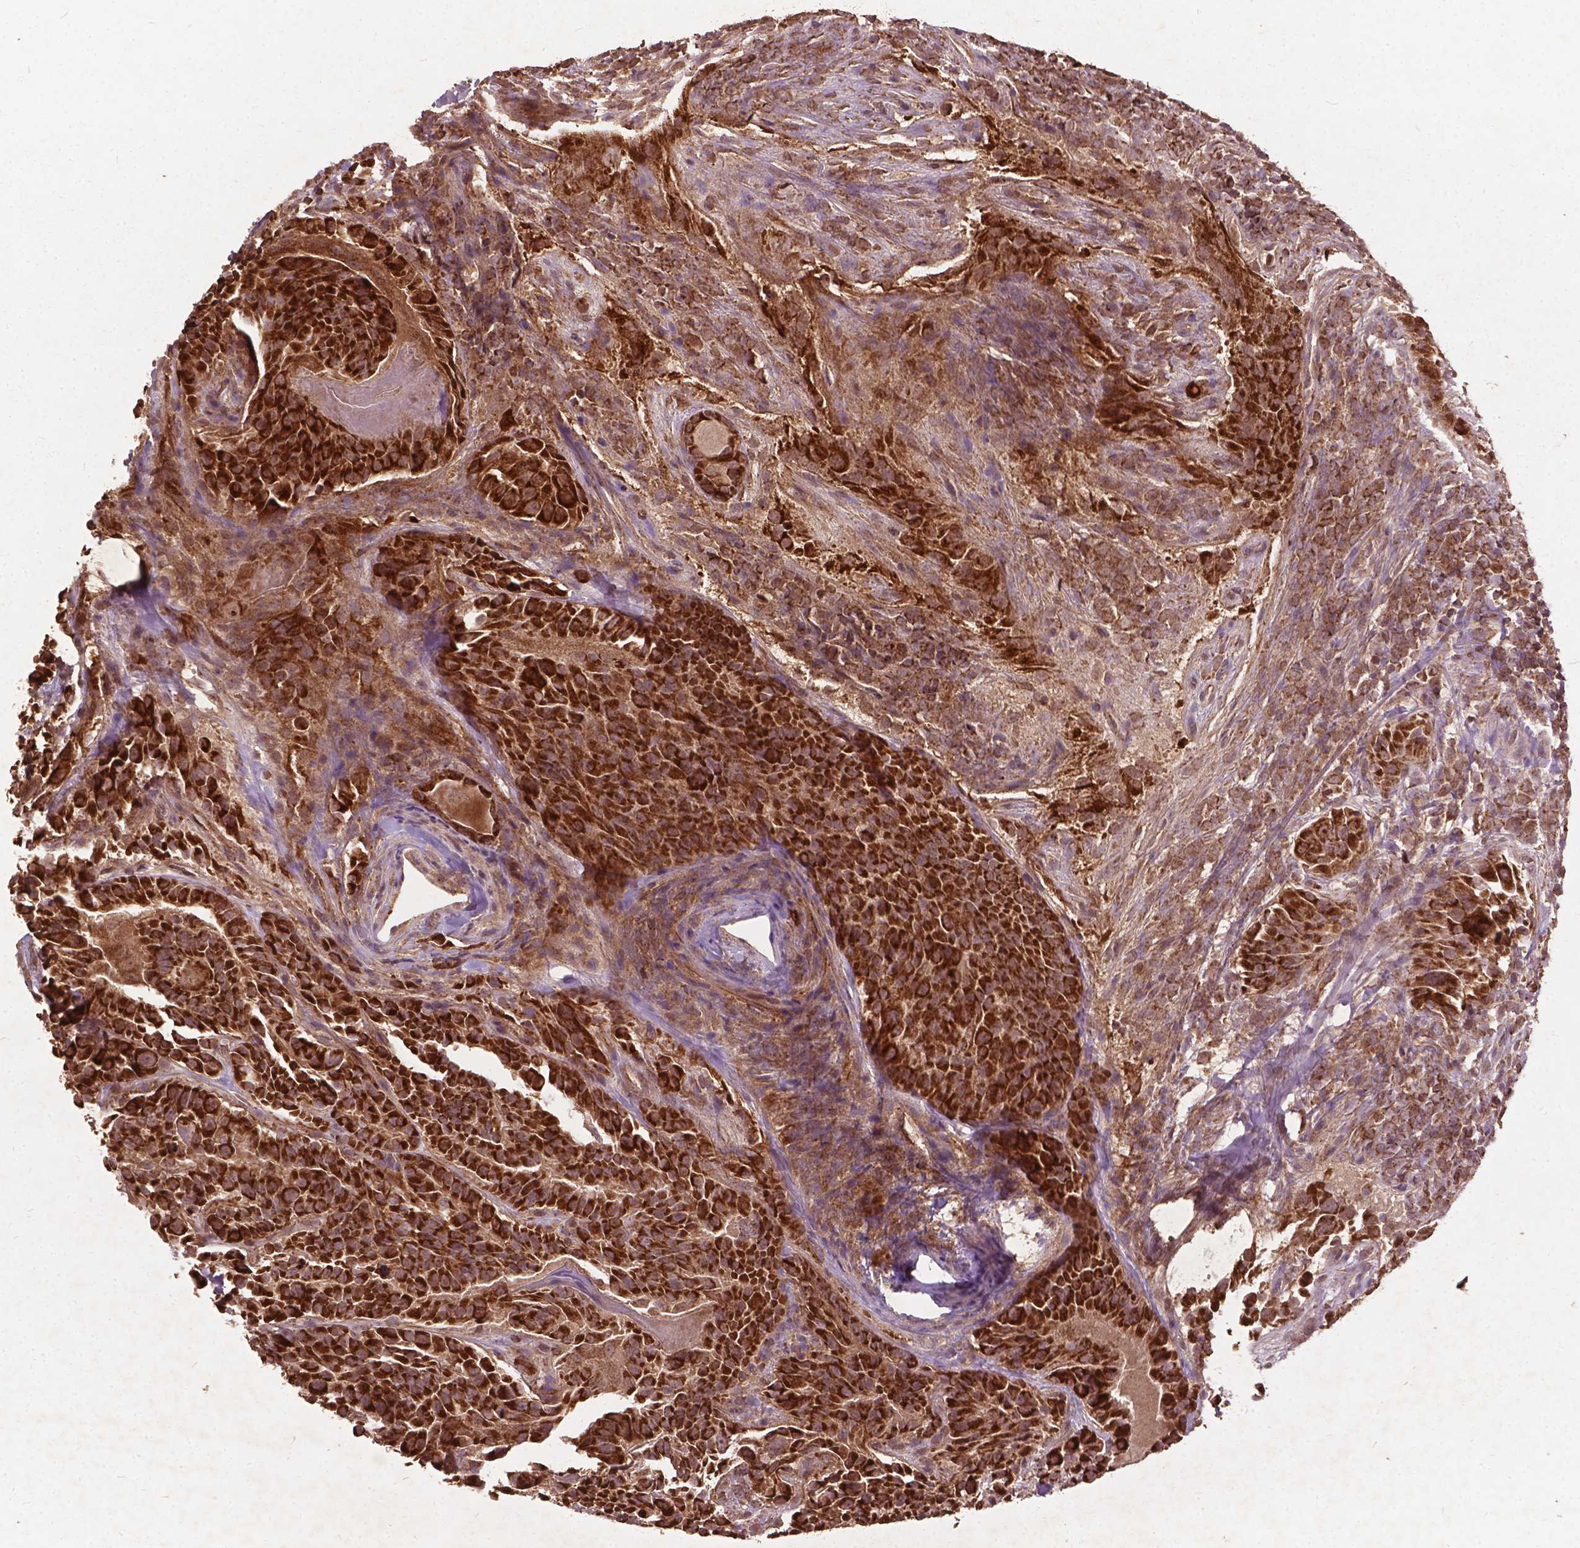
{"staining": {"intensity": "strong", "quantity": ">75%", "location": "cytoplasmic/membranous"}, "tissue": "thyroid cancer", "cell_type": "Tumor cells", "image_type": "cancer", "snomed": [{"axis": "morphology", "description": "Papillary adenocarcinoma, NOS"}, {"axis": "topography", "description": "Thyroid gland"}], "caption": "Human thyroid cancer (papillary adenocarcinoma) stained with a protein marker reveals strong staining in tumor cells.", "gene": "UBXN2A", "patient": {"sex": "female", "age": 37}}